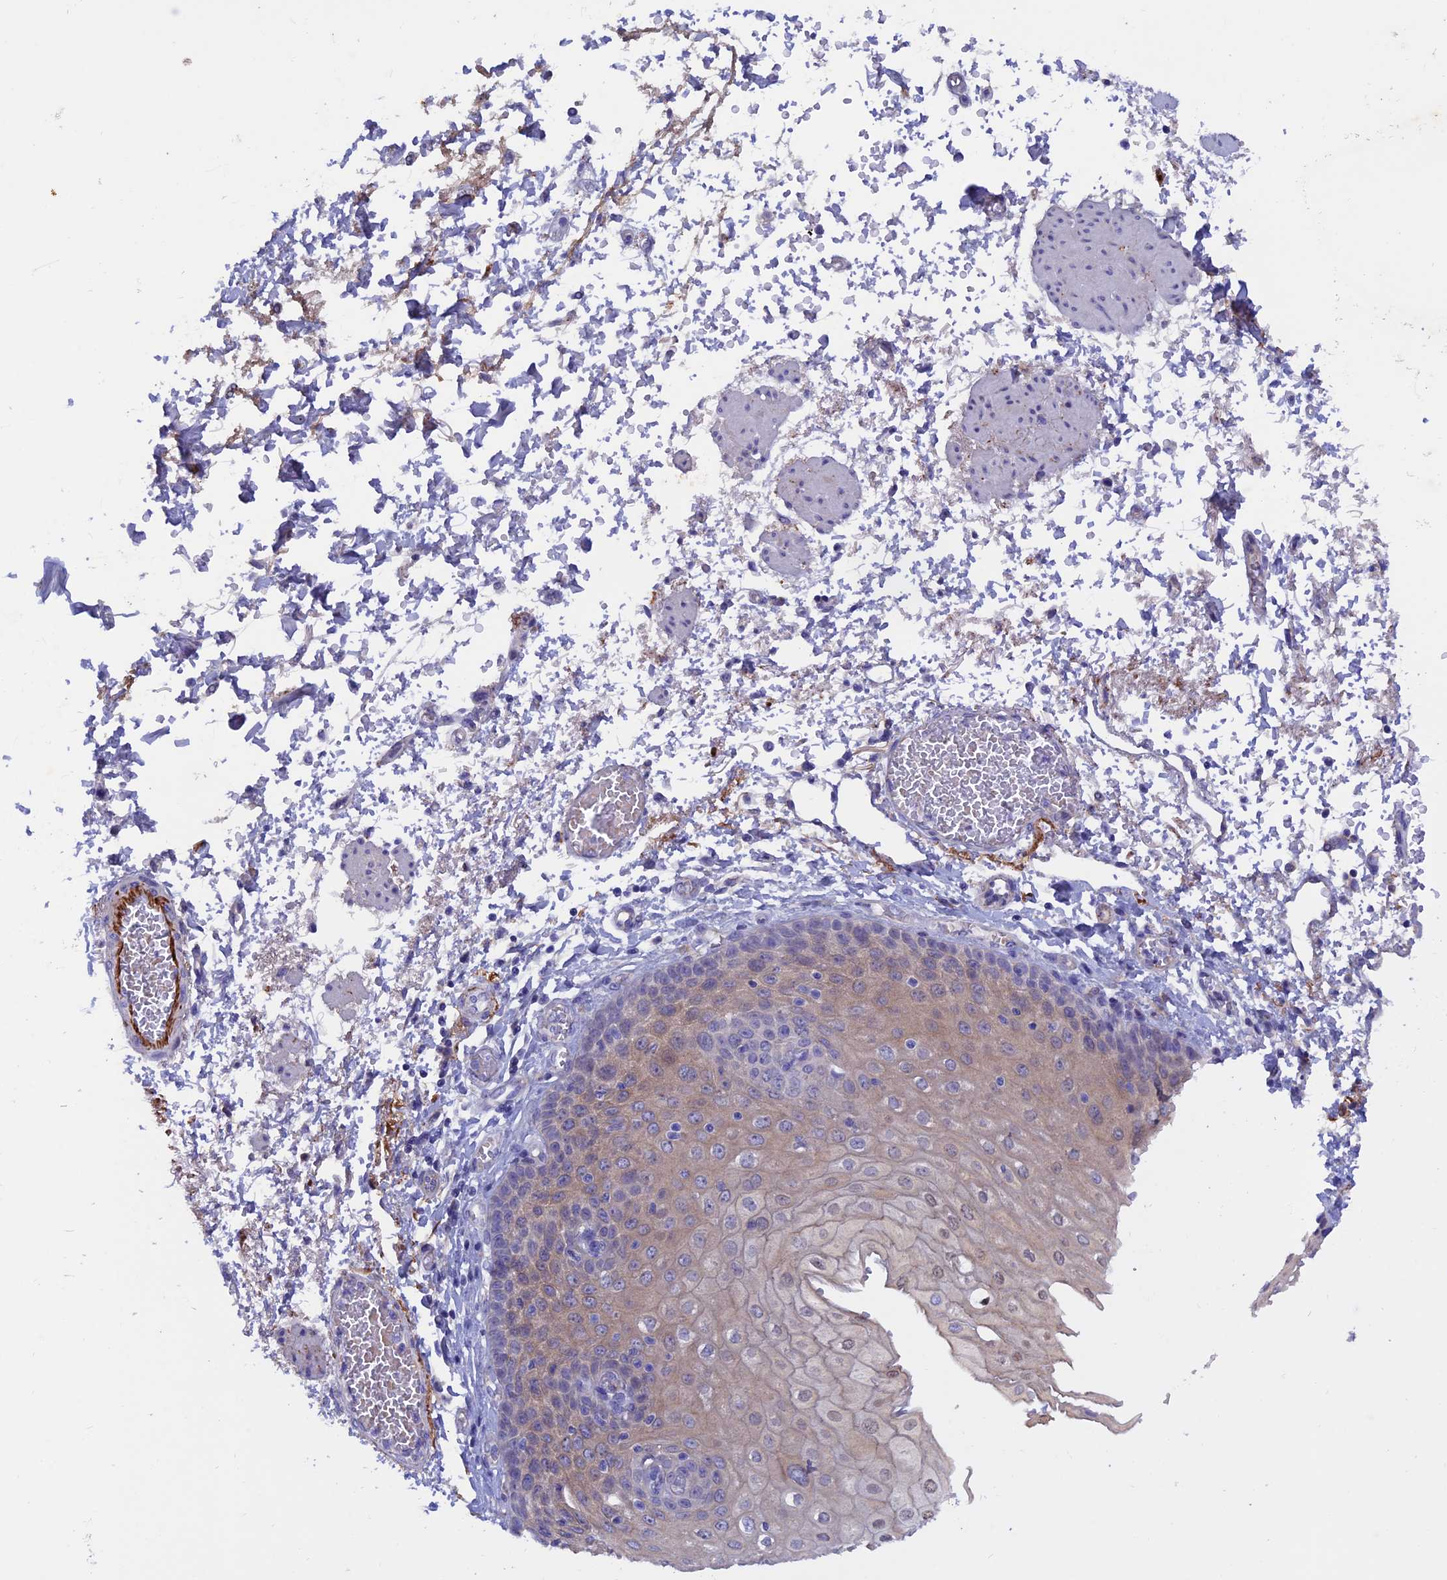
{"staining": {"intensity": "weak", "quantity": "25%-75%", "location": "cytoplasmic/membranous"}, "tissue": "esophagus", "cell_type": "Squamous epithelial cells", "image_type": "normal", "snomed": [{"axis": "morphology", "description": "Normal tissue, NOS"}, {"axis": "topography", "description": "Esophagus"}], "caption": "Immunohistochemical staining of unremarkable human esophagus displays weak cytoplasmic/membranous protein staining in about 25%-75% of squamous epithelial cells.", "gene": "GK5", "patient": {"sex": "male", "age": 81}}